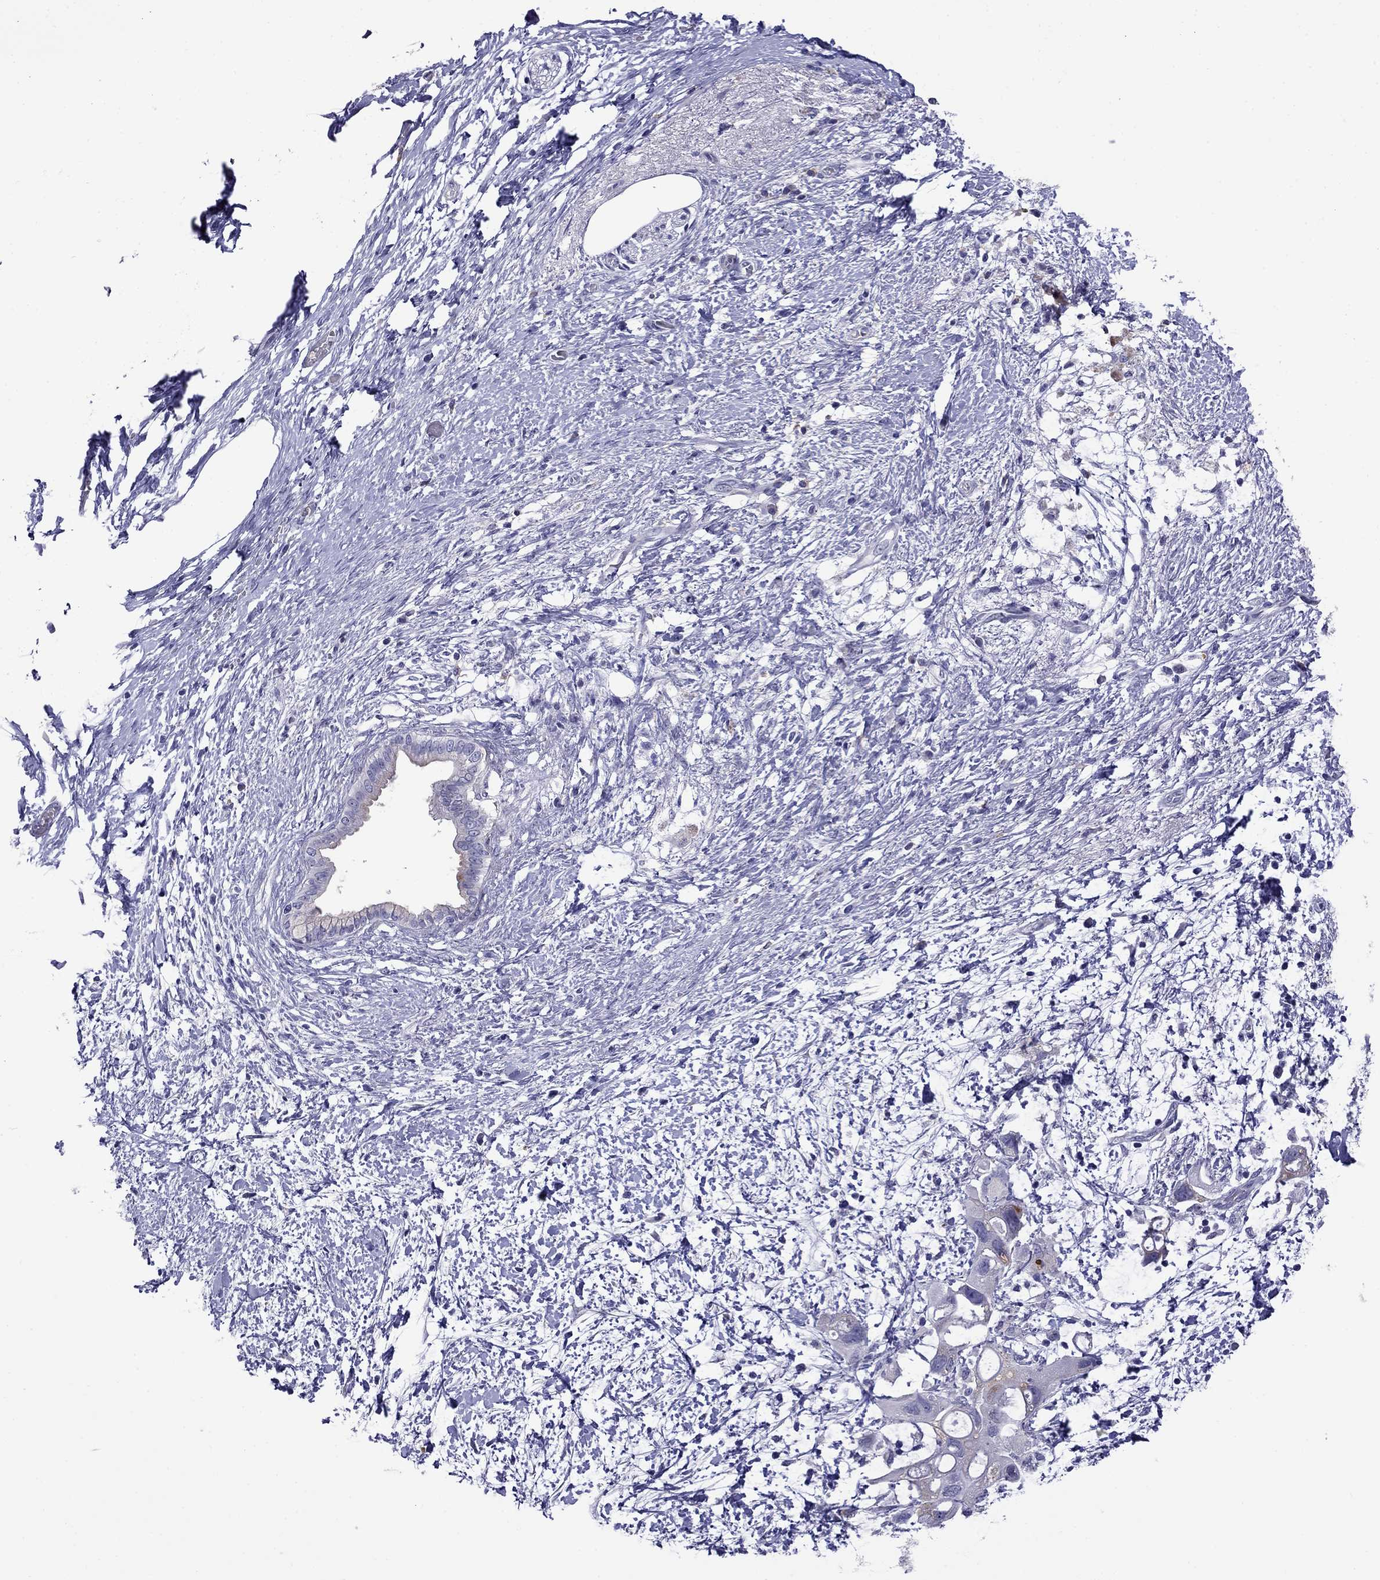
{"staining": {"intensity": "negative", "quantity": "none", "location": "none"}, "tissue": "pancreatic cancer", "cell_type": "Tumor cells", "image_type": "cancer", "snomed": [{"axis": "morphology", "description": "Adenocarcinoma, NOS"}, {"axis": "topography", "description": "Pancreas"}], "caption": "A photomicrograph of adenocarcinoma (pancreatic) stained for a protein demonstrates no brown staining in tumor cells. The staining was performed using DAB to visualize the protein expression in brown, while the nuclei were stained in blue with hematoxylin (Magnification: 20x).", "gene": "STAR", "patient": {"sex": "female", "age": 72}}